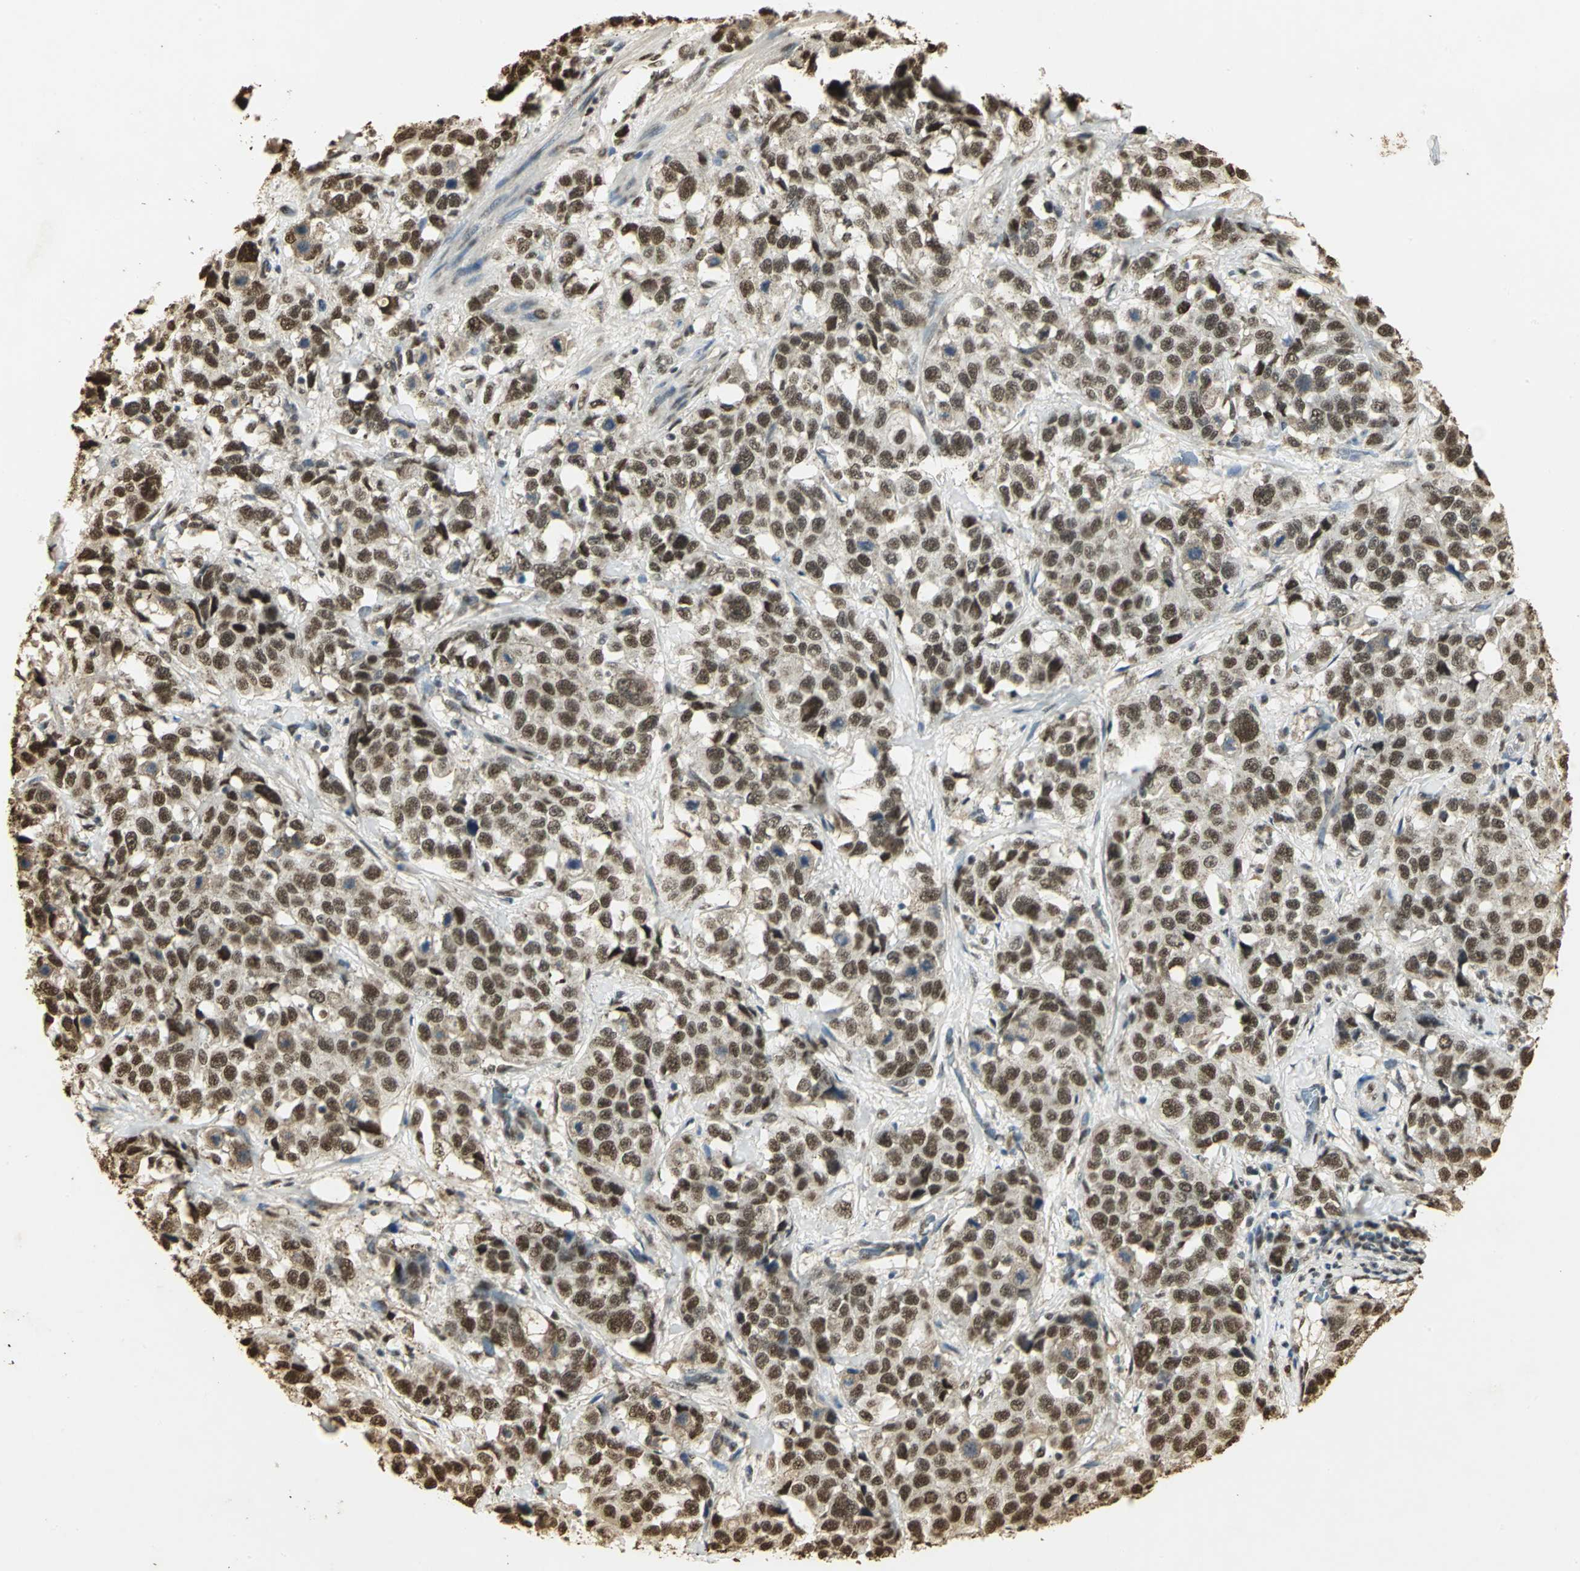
{"staining": {"intensity": "moderate", "quantity": ">75%", "location": "nuclear"}, "tissue": "stomach cancer", "cell_type": "Tumor cells", "image_type": "cancer", "snomed": [{"axis": "morphology", "description": "Normal tissue, NOS"}, {"axis": "morphology", "description": "Adenocarcinoma, NOS"}, {"axis": "topography", "description": "Stomach"}], "caption": "Approximately >75% of tumor cells in human stomach cancer show moderate nuclear protein expression as visualized by brown immunohistochemical staining.", "gene": "SET", "patient": {"sex": "male", "age": 48}}